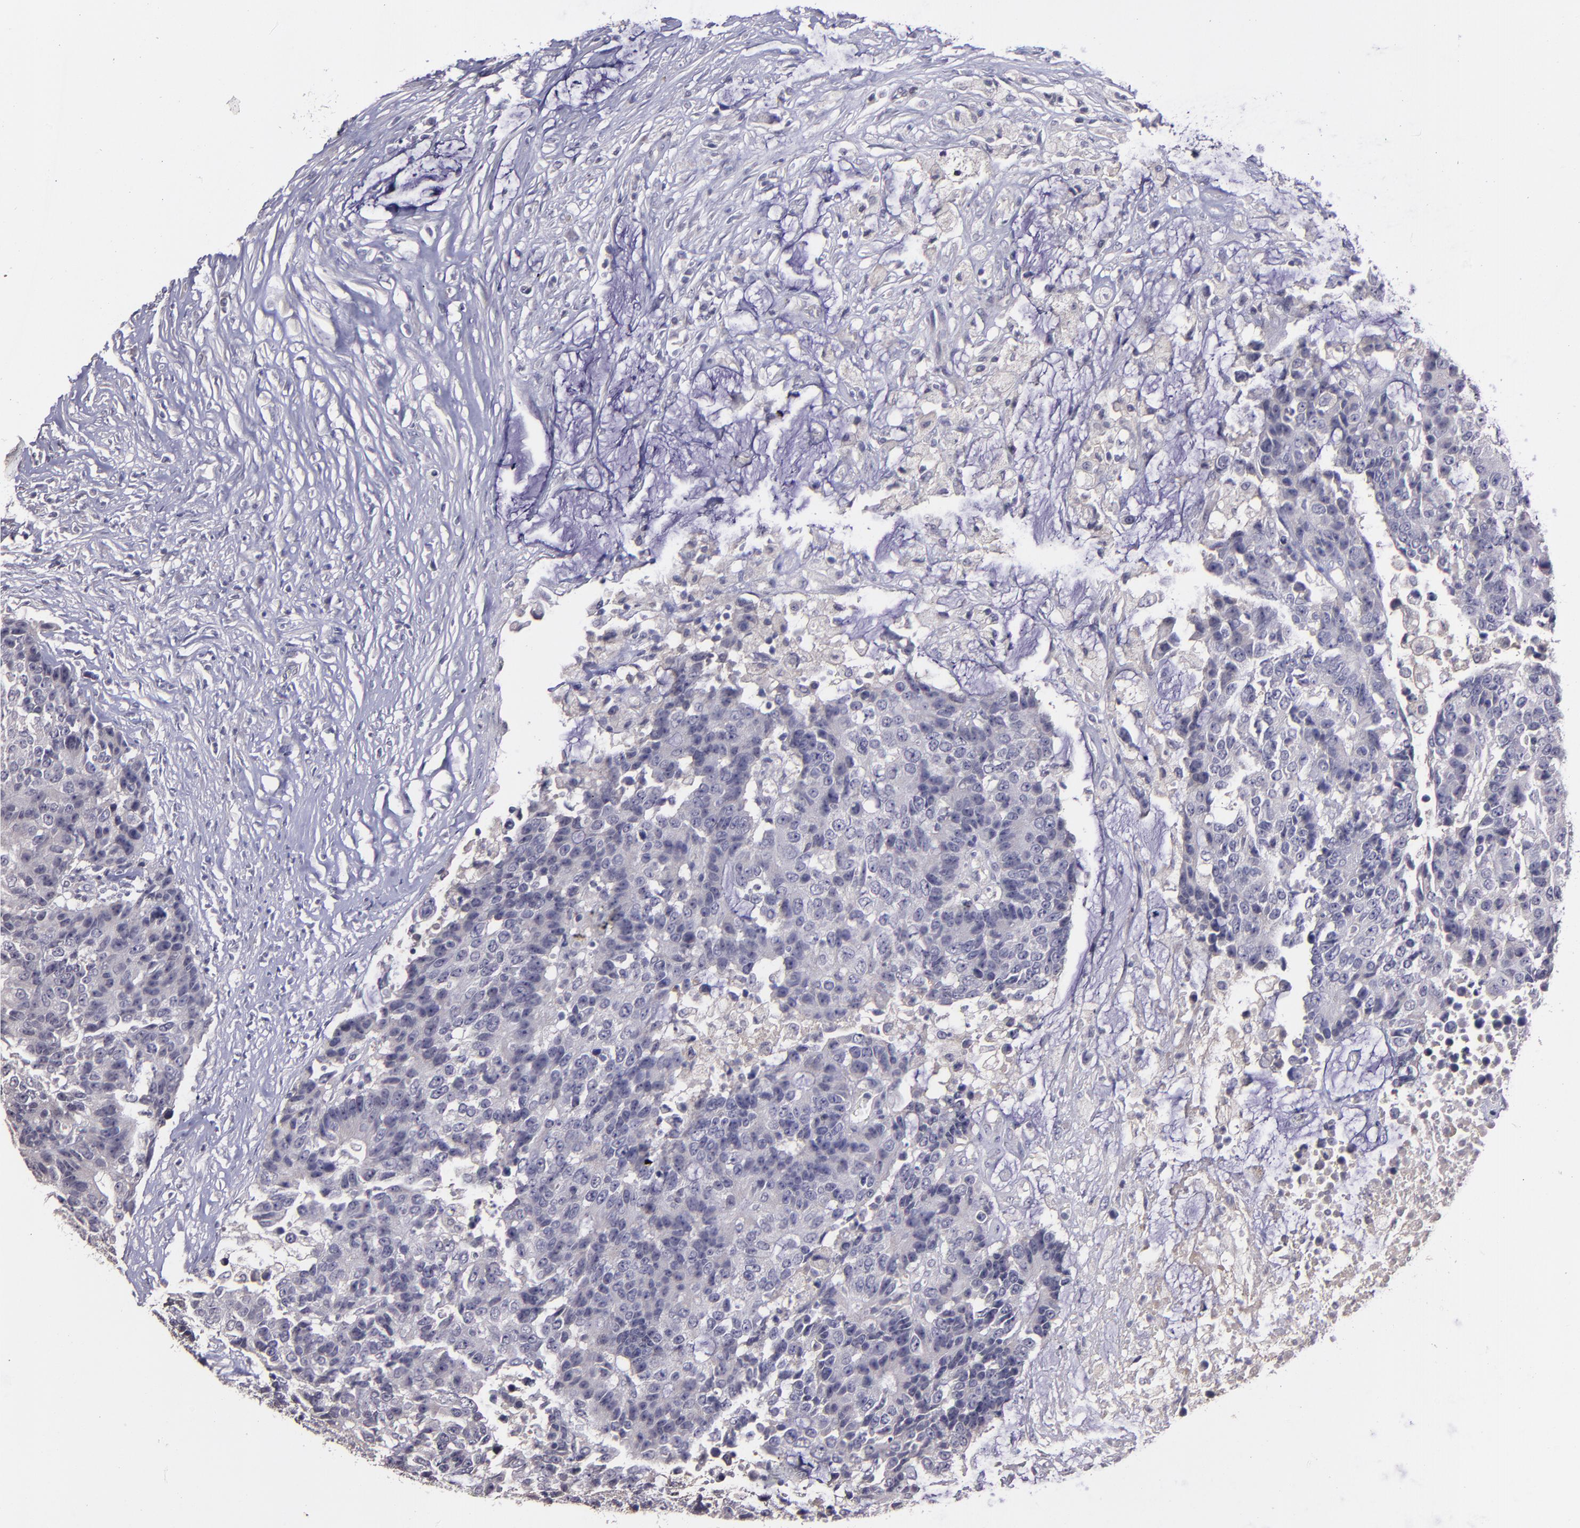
{"staining": {"intensity": "weak", "quantity": "<25%", "location": "cytoplasmic/membranous"}, "tissue": "colorectal cancer", "cell_type": "Tumor cells", "image_type": "cancer", "snomed": [{"axis": "morphology", "description": "Adenocarcinoma, NOS"}, {"axis": "topography", "description": "Colon"}], "caption": "Colorectal cancer (adenocarcinoma) was stained to show a protein in brown. There is no significant expression in tumor cells.", "gene": "MASP1", "patient": {"sex": "female", "age": 86}}